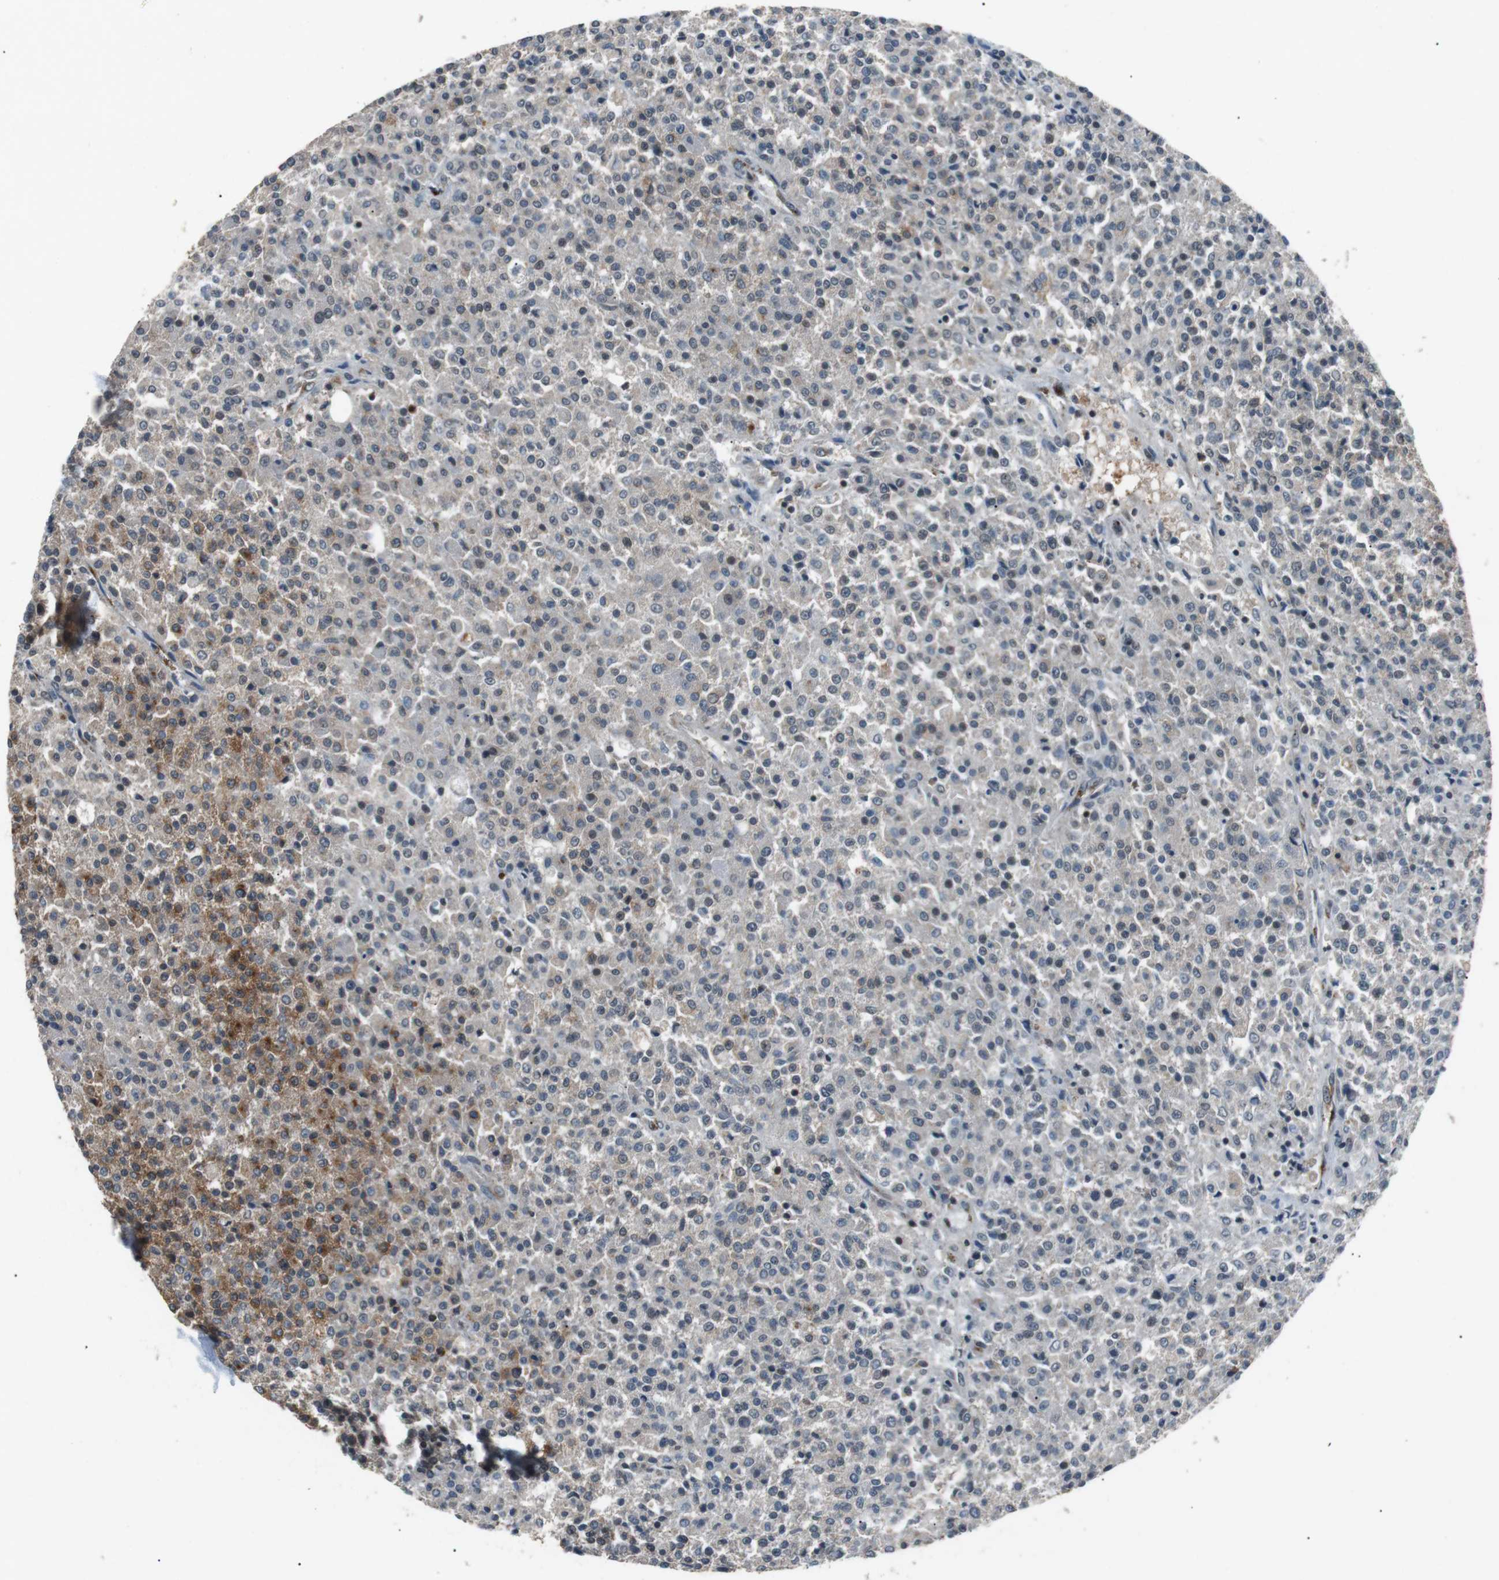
{"staining": {"intensity": "moderate", "quantity": "<25%", "location": "cytoplasmic/membranous"}, "tissue": "testis cancer", "cell_type": "Tumor cells", "image_type": "cancer", "snomed": [{"axis": "morphology", "description": "Seminoma, NOS"}, {"axis": "topography", "description": "Testis"}], "caption": "Protein staining exhibits moderate cytoplasmic/membranous positivity in about <25% of tumor cells in seminoma (testis).", "gene": "NEK7", "patient": {"sex": "male", "age": 59}}